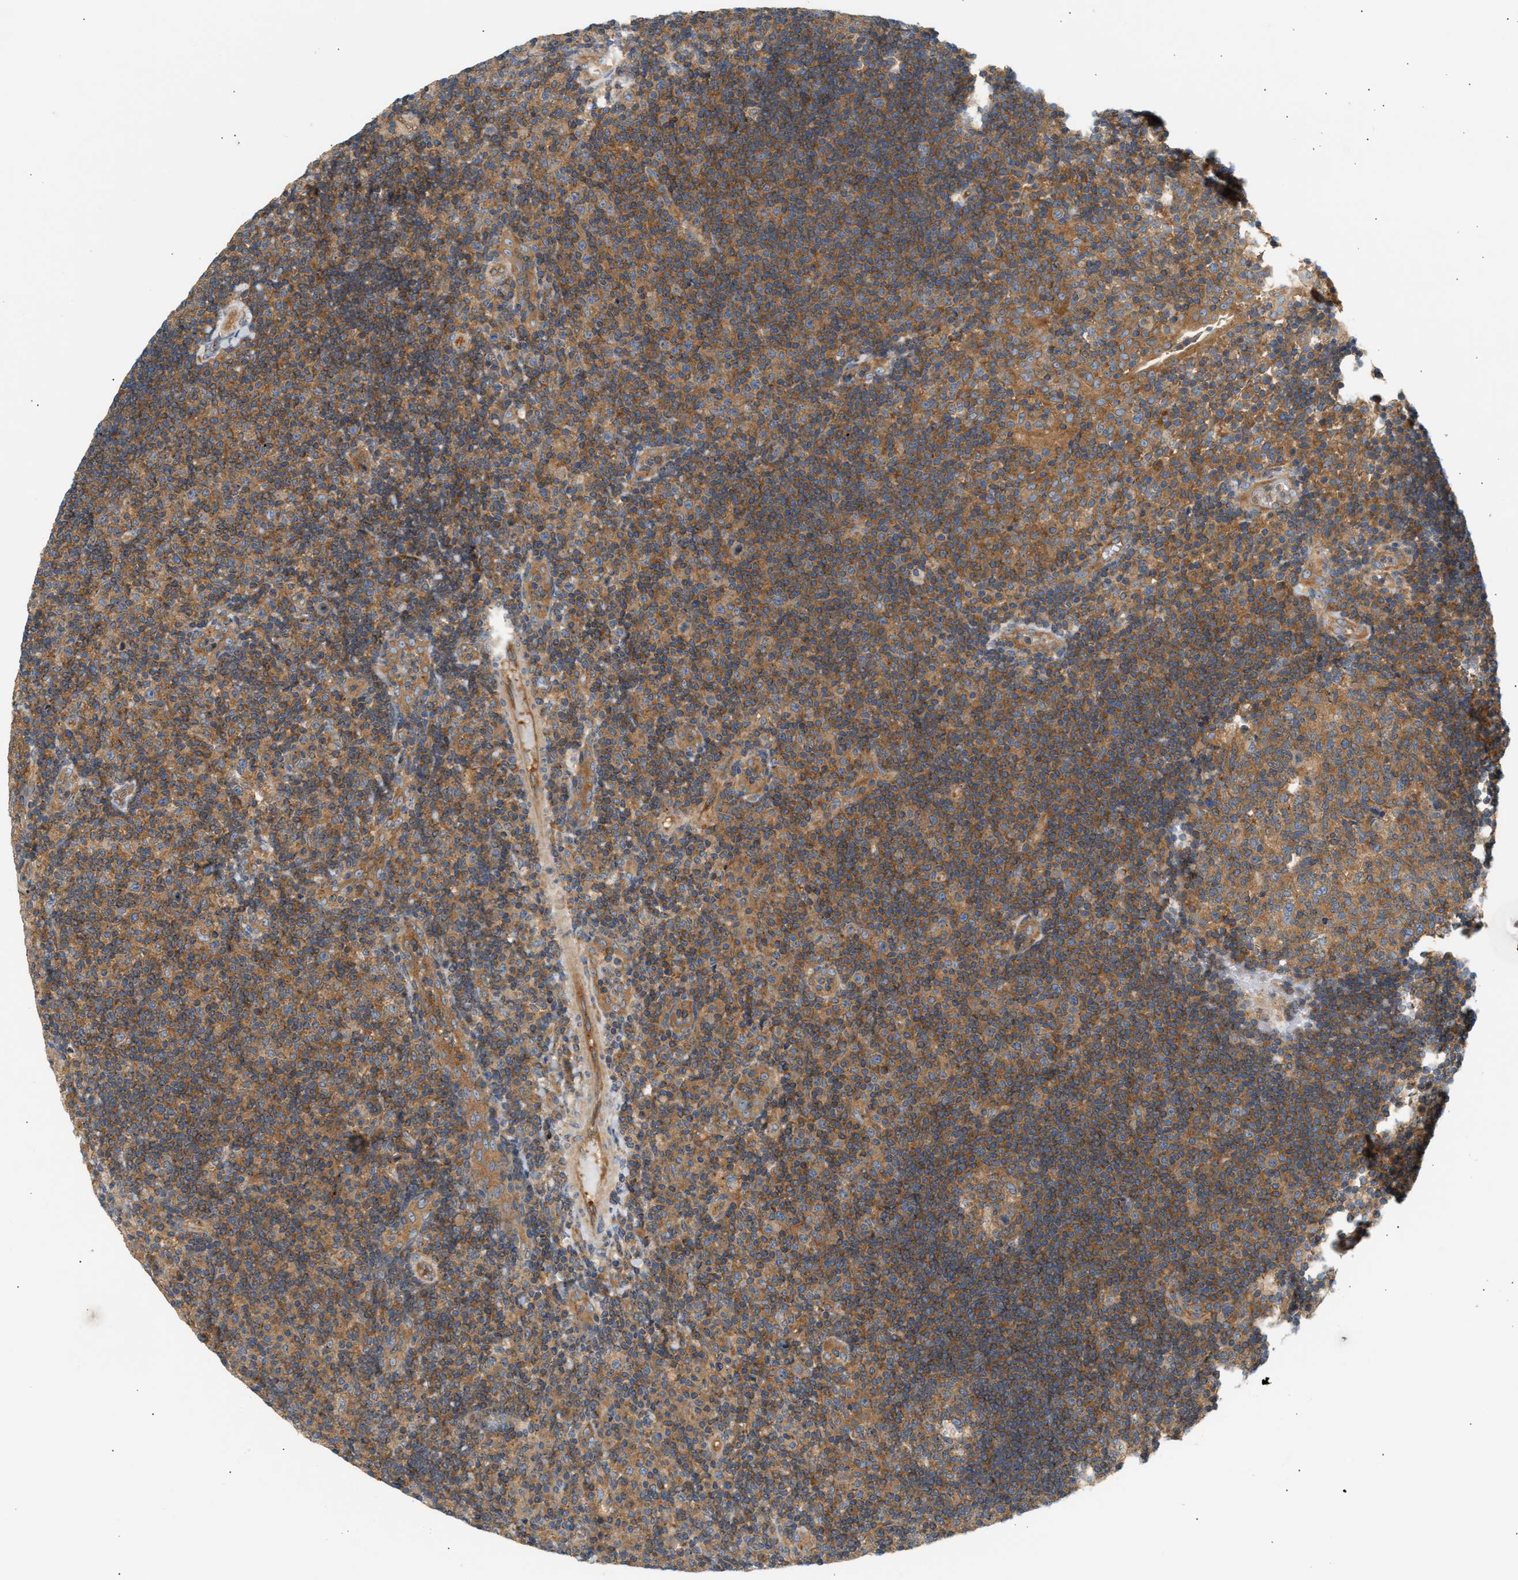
{"staining": {"intensity": "moderate", "quantity": ">75%", "location": "cytoplasmic/membranous"}, "tissue": "tonsil", "cell_type": "Germinal center cells", "image_type": "normal", "snomed": [{"axis": "morphology", "description": "Normal tissue, NOS"}, {"axis": "topography", "description": "Tonsil"}], "caption": "The immunohistochemical stain labels moderate cytoplasmic/membranous expression in germinal center cells of normal tonsil.", "gene": "PAFAH1B1", "patient": {"sex": "female", "age": 40}}